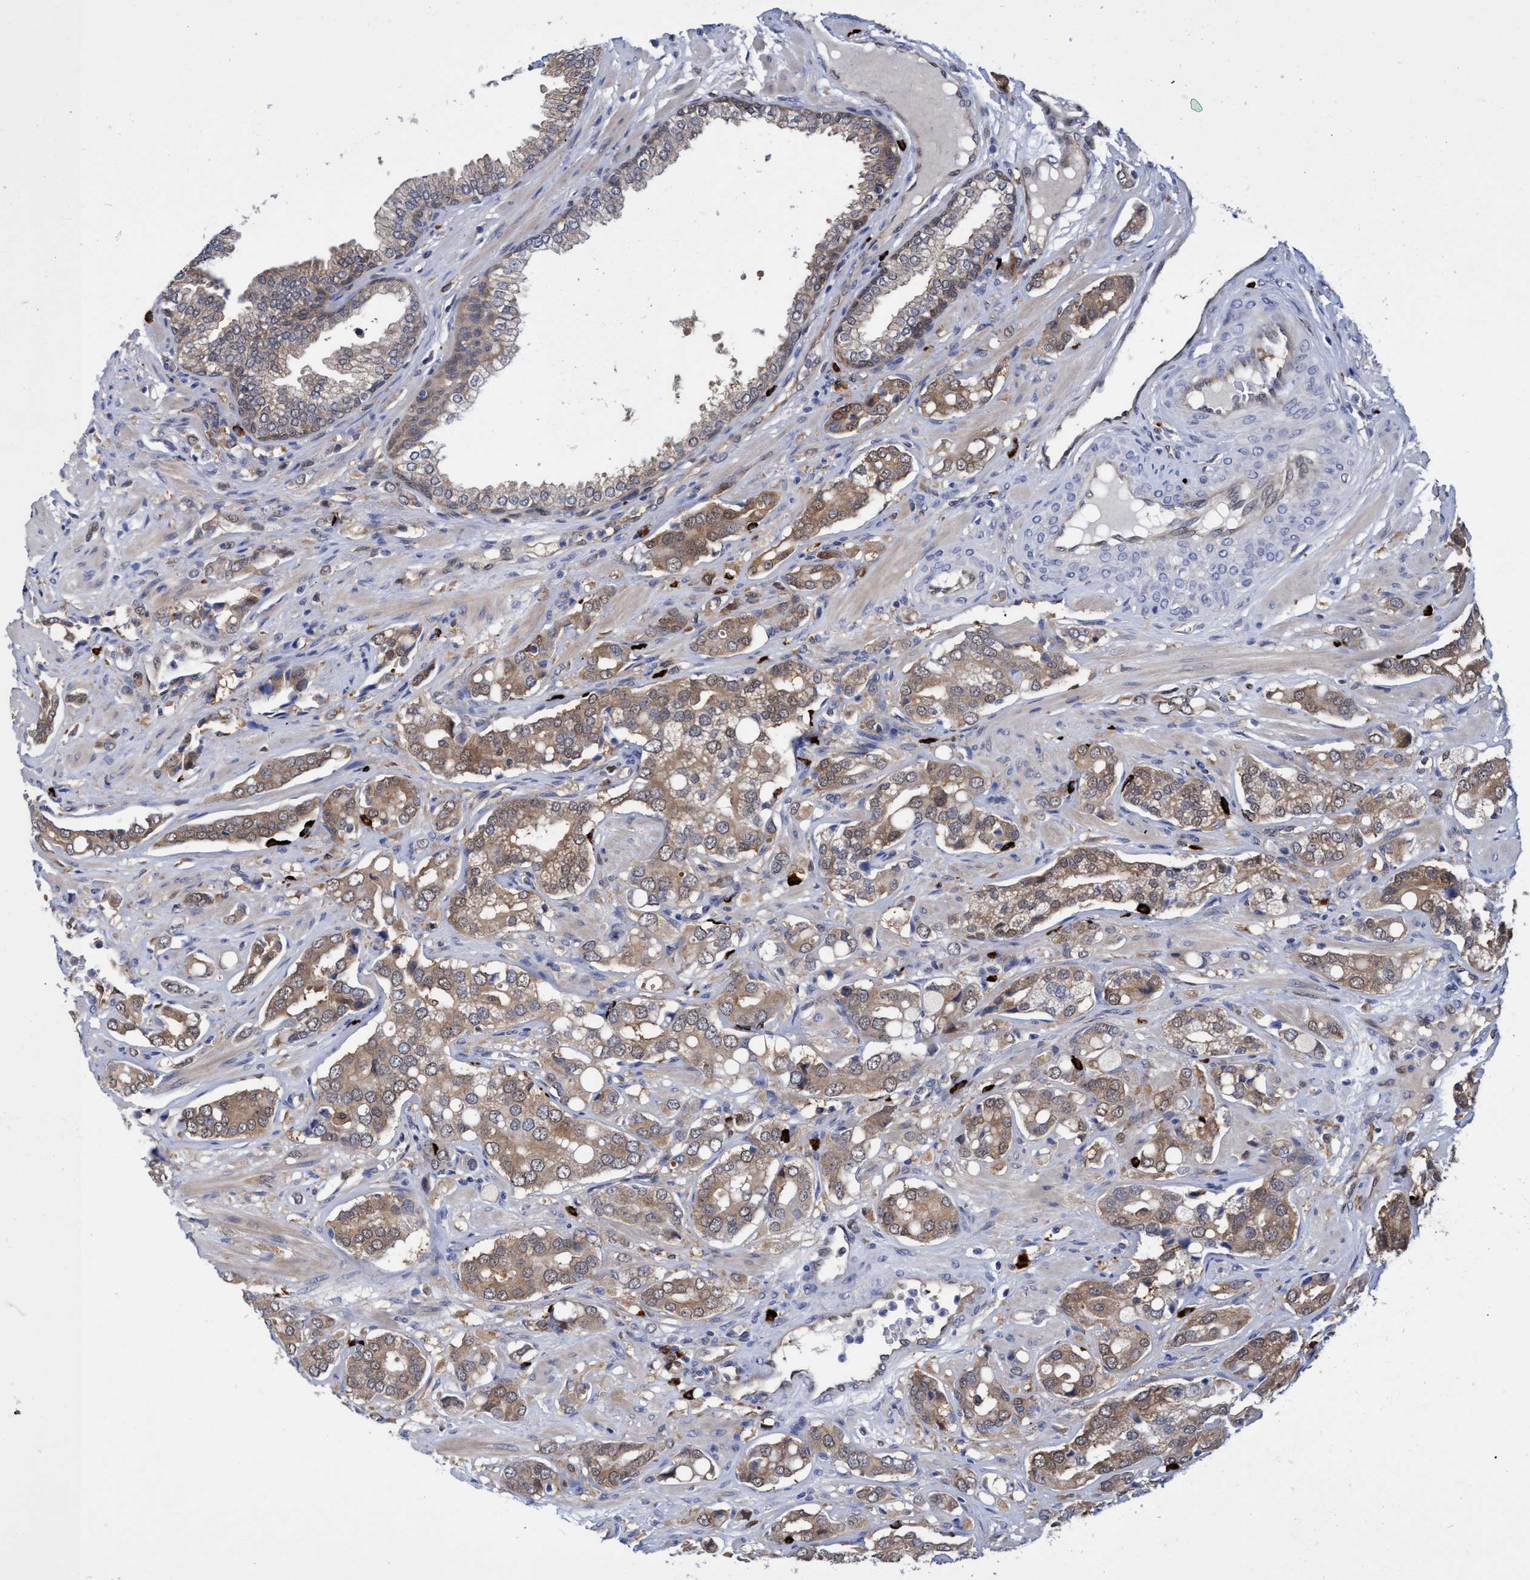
{"staining": {"intensity": "moderate", "quantity": ">75%", "location": "cytoplasmic/membranous"}, "tissue": "prostate cancer", "cell_type": "Tumor cells", "image_type": "cancer", "snomed": [{"axis": "morphology", "description": "Adenocarcinoma, High grade"}, {"axis": "topography", "description": "Prostate"}], "caption": "The image shows immunohistochemical staining of adenocarcinoma (high-grade) (prostate). There is moderate cytoplasmic/membranous expression is identified in about >75% of tumor cells.", "gene": "PNPO", "patient": {"sex": "male", "age": 52}}